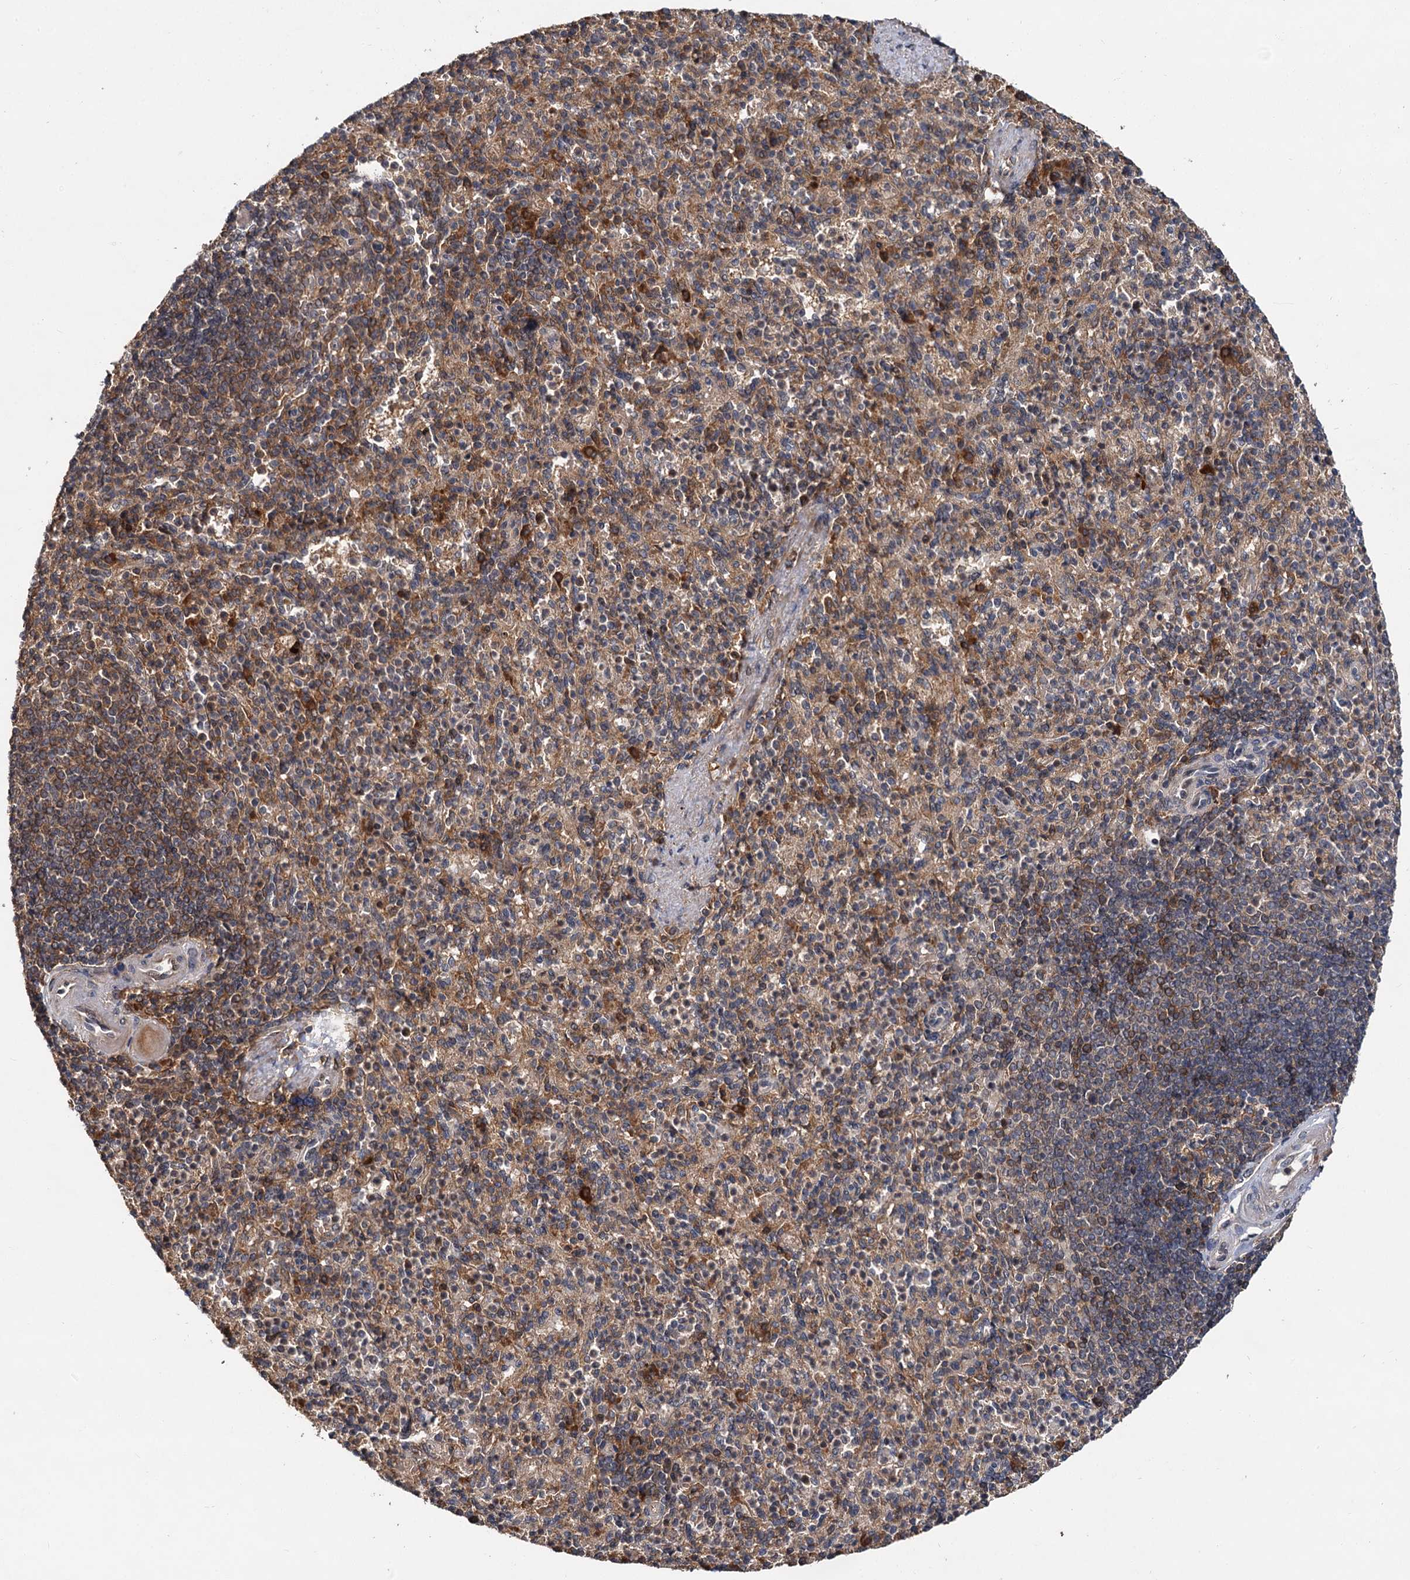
{"staining": {"intensity": "moderate", "quantity": "<25%", "location": "cytoplasmic/membranous"}, "tissue": "spleen", "cell_type": "Cells in red pulp", "image_type": "normal", "snomed": [{"axis": "morphology", "description": "Normal tissue, NOS"}, {"axis": "topography", "description": "Spleen"}], "caption": "Immunohistochemical staining of unremarkable human spleen displays moderate cytoplasmic/membranous protein expression in about <25% of cells in red pulp. Immunohistochemistry (ihc) stains the protein in brown and the nuclei are stained blue.", "gene": "MBD6", "patient": {"sex": "female", "age": 74}}